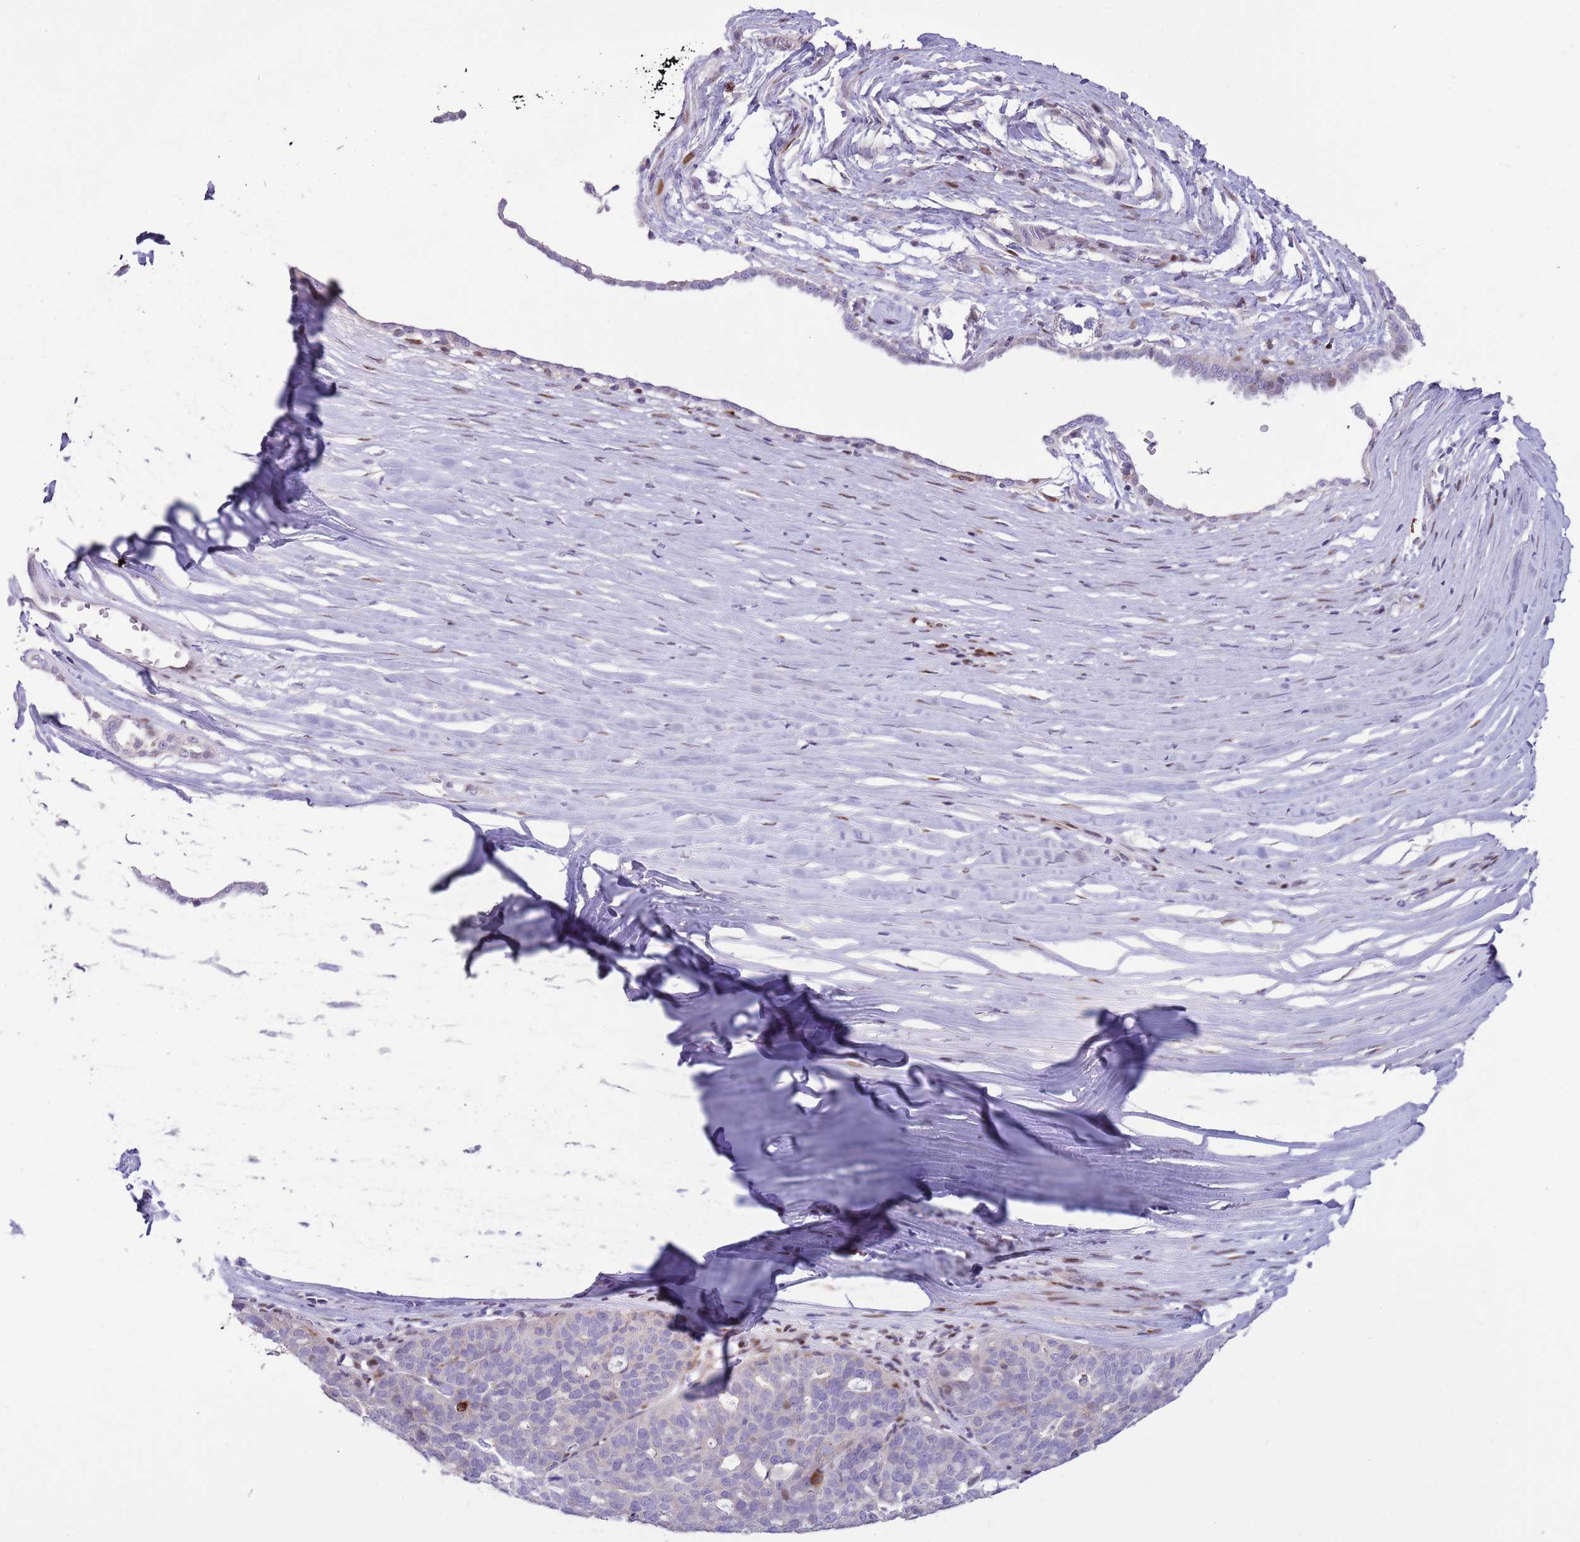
{"staining": {"intensity": "negative", "quantity": "none", "location": "none"}, "tissue": "ovarian cancer", "cell_type": "Tumor cells", "image_type": "cancer", "snomed": [{"axis": "morphology", "description": "Cystadenocarcinoma, serous, NOS"}, {"axis": "topography", "description": "Ovary"}], "caption": "High power microscopy photomicrograph of an IHC histopathology image of ovarian cancer (serous cystadenocarcinoma), revealing no significant positivity in tumor cells.", "gene": "ANO8", "patient": {"sex": "female", "age": 59}}